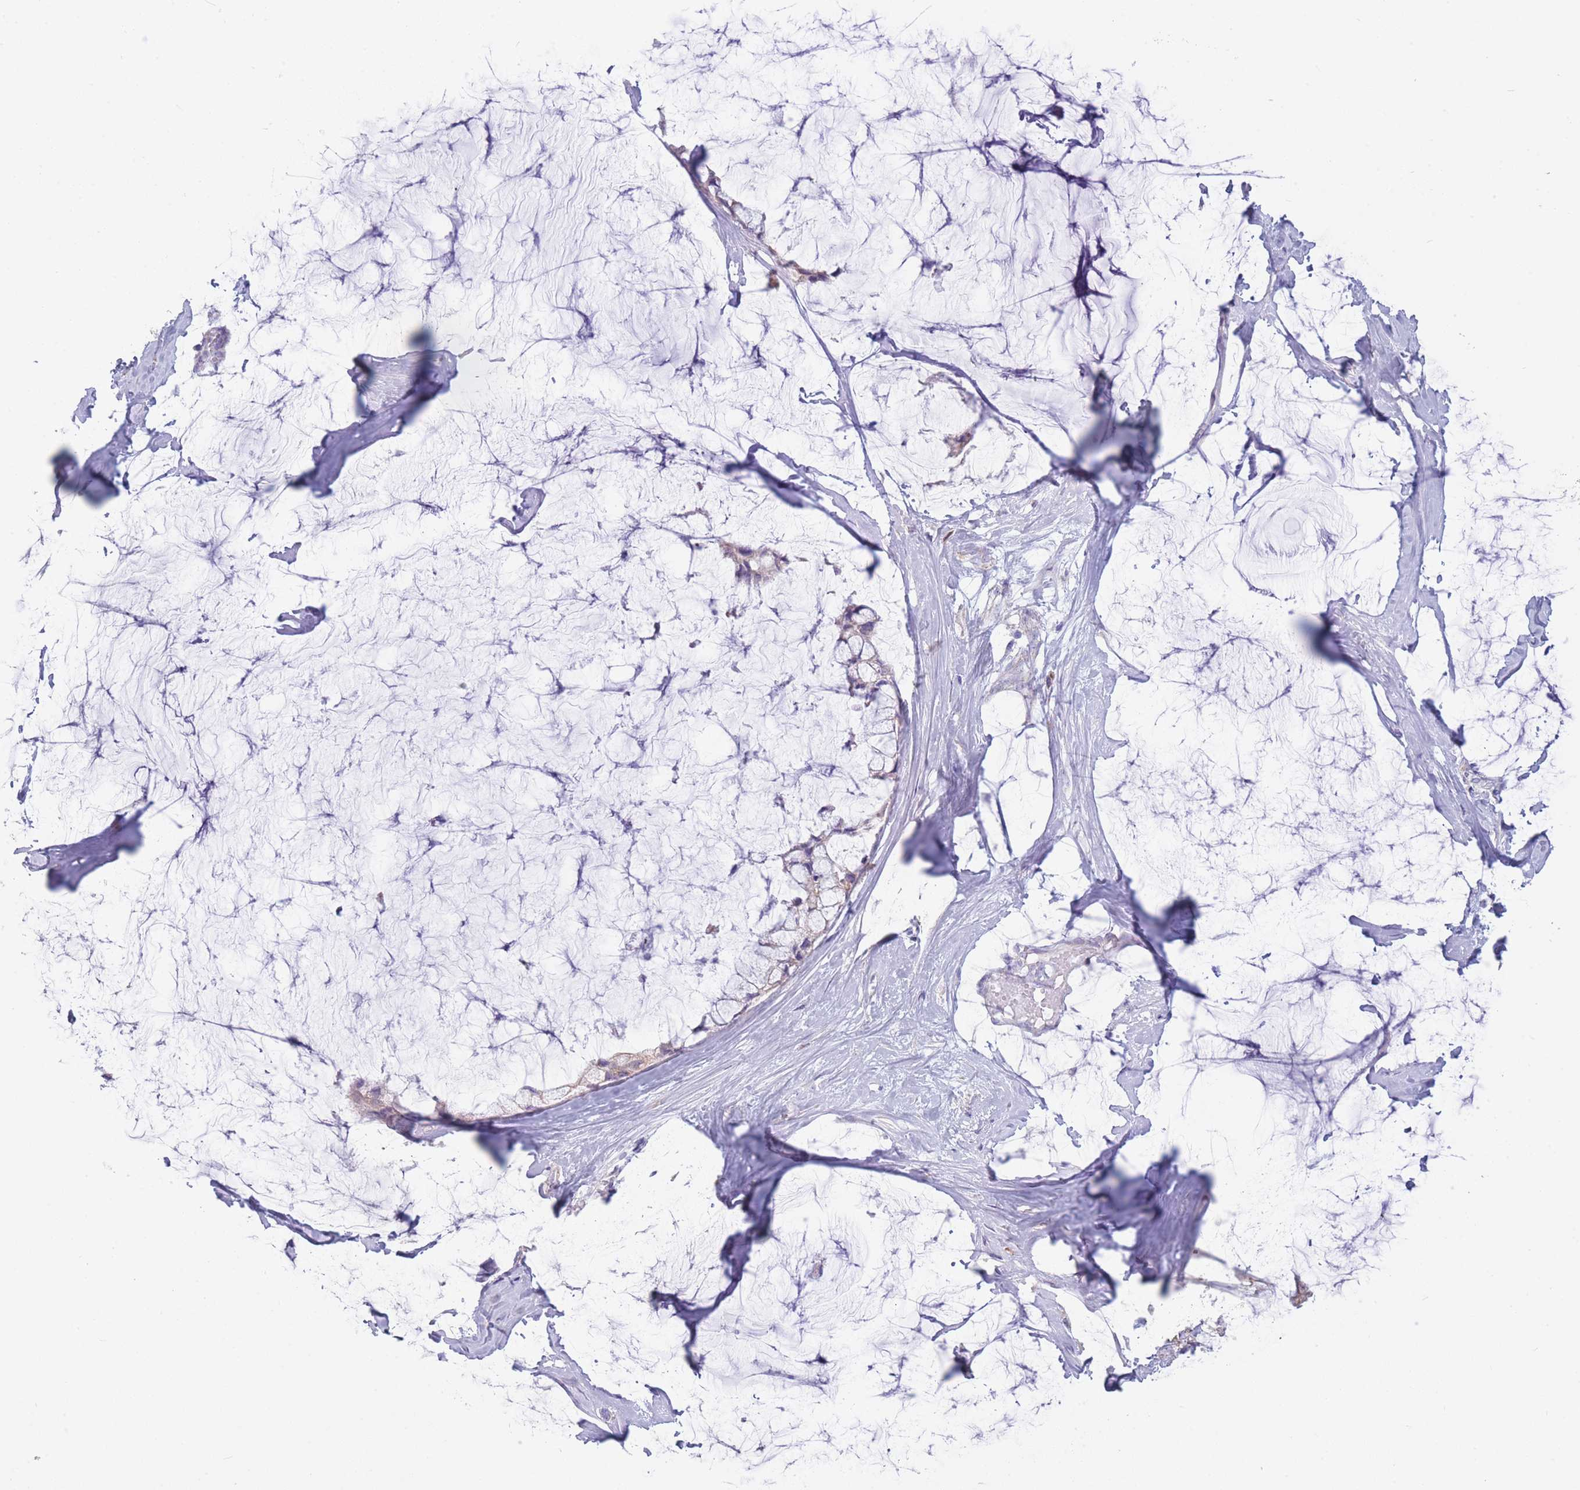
{"staining": {"intensity": "weak", "quantity": ">75%", "location": "cytoplasmic/membranous"}, "tissue": "ovarian cancer", "cell_type": "Tumor cells", "image_type": "cancer", "snomed": [{"axis": "morphology", "description": "Cystadenocarcinoma, mucinous, NOS"}, {"axis": "topography", "description": "Ovary"}], "caption": "IHC (DAB (3,3'-diaminobenzidine)) staining of human ovarian cancer demonstrates weak cytoplasmic/membranous protein expression in approximately >75% of tumor cells.", "gene": "PDHA1", "patient": {"sex": "female", "age": 39}}